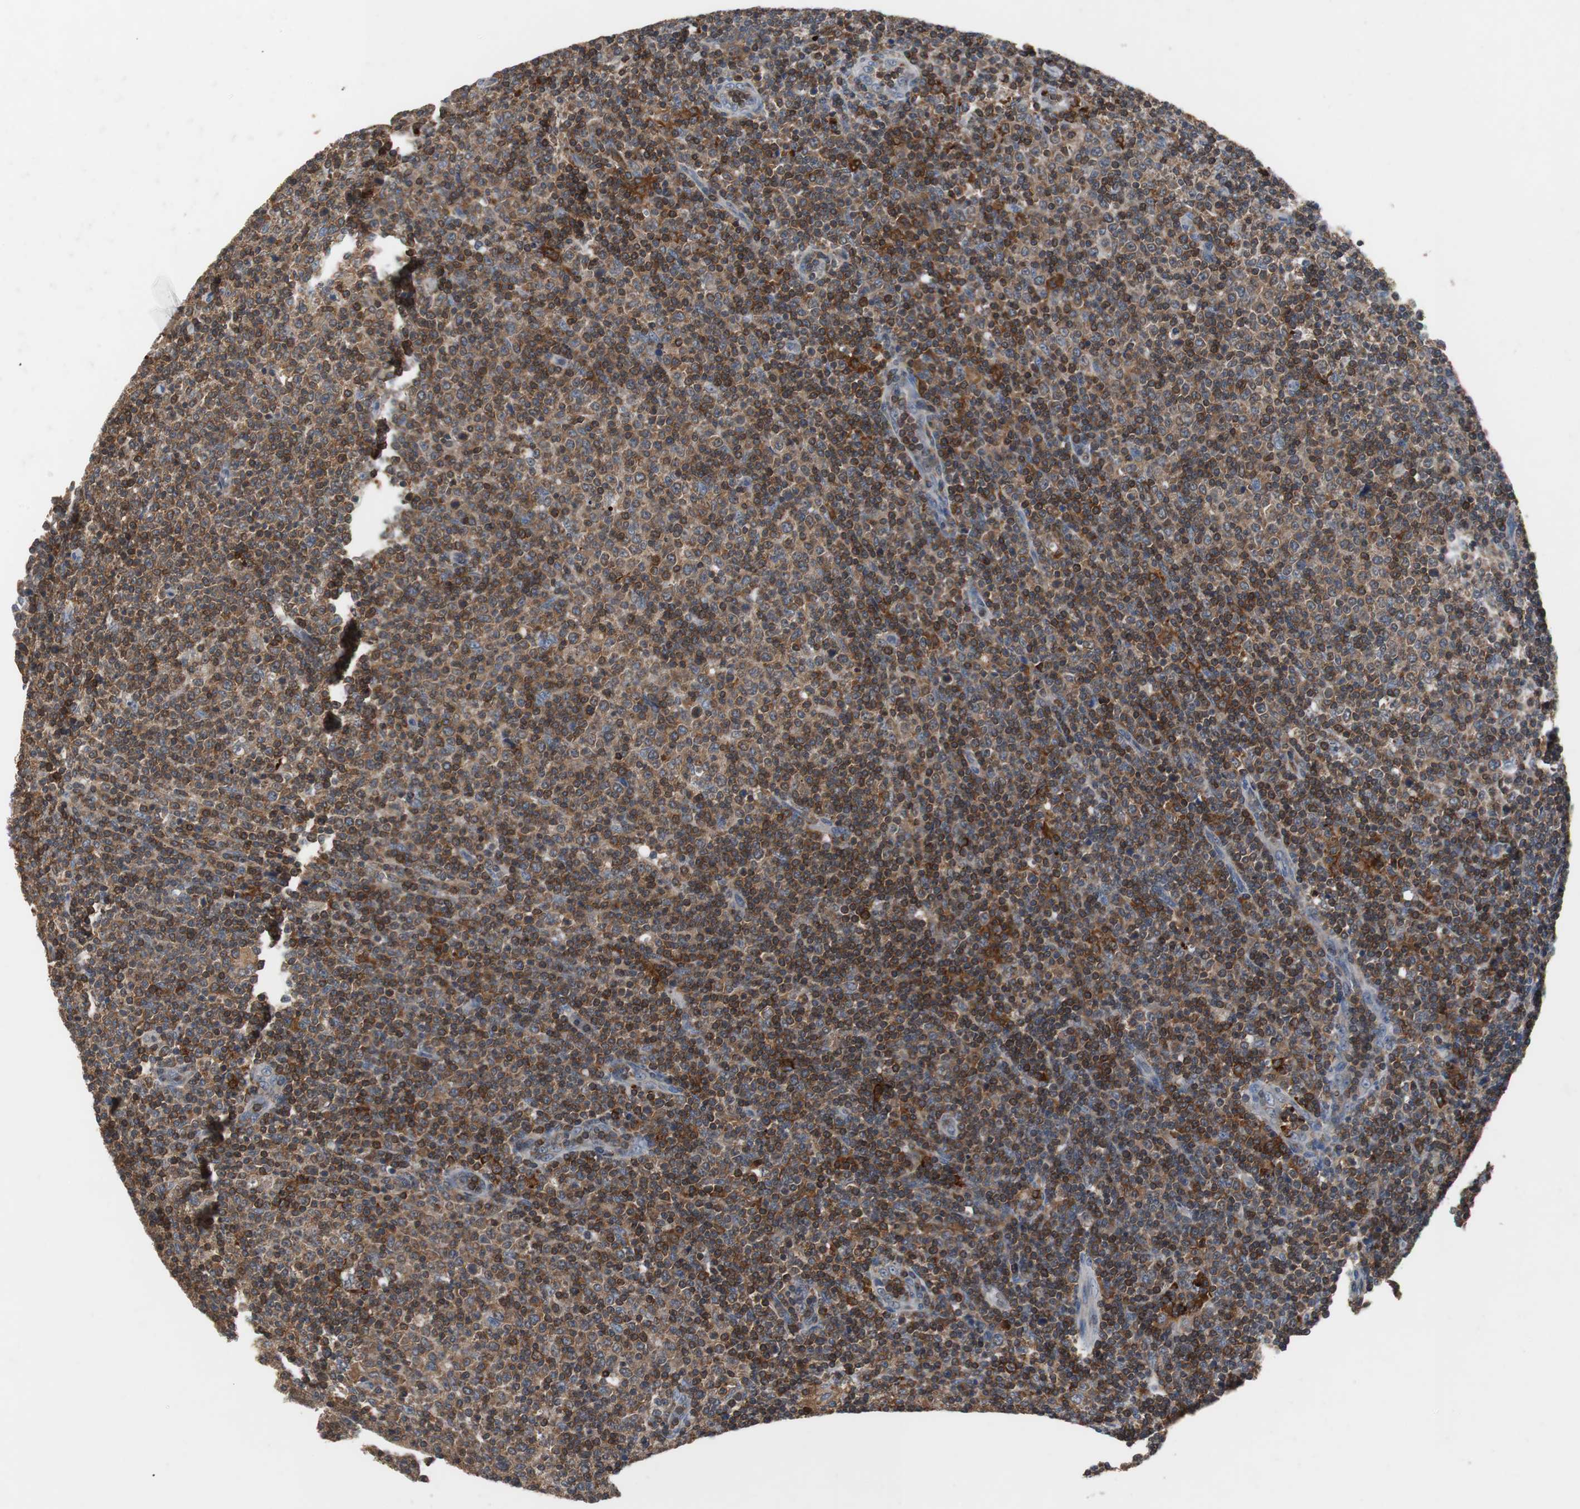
{"staining": {"intensity": "moderate", "quantity": "25%-75%", "location": "cytoplasmic/membranous"}, "tissue": "lymphoma", "cell_type": "Tumor cells", "image_type": "cancer", "snomed": [{"axis": "morphology", "description": "Malignant lymphoma, non-Hodgkin's type, Low grade"}, {"axis": "topography", "description": "Lymph node"}], "caption": "Protein expression analysis of human malignant lymphoma, non-Hodgkin's type (low-grade) reveals moderate cytoplasmic/membranous expression in about 25%-75% of tumor cells.", "gene": "CALB2", "patient": {"sex": "male", "age": 70}}